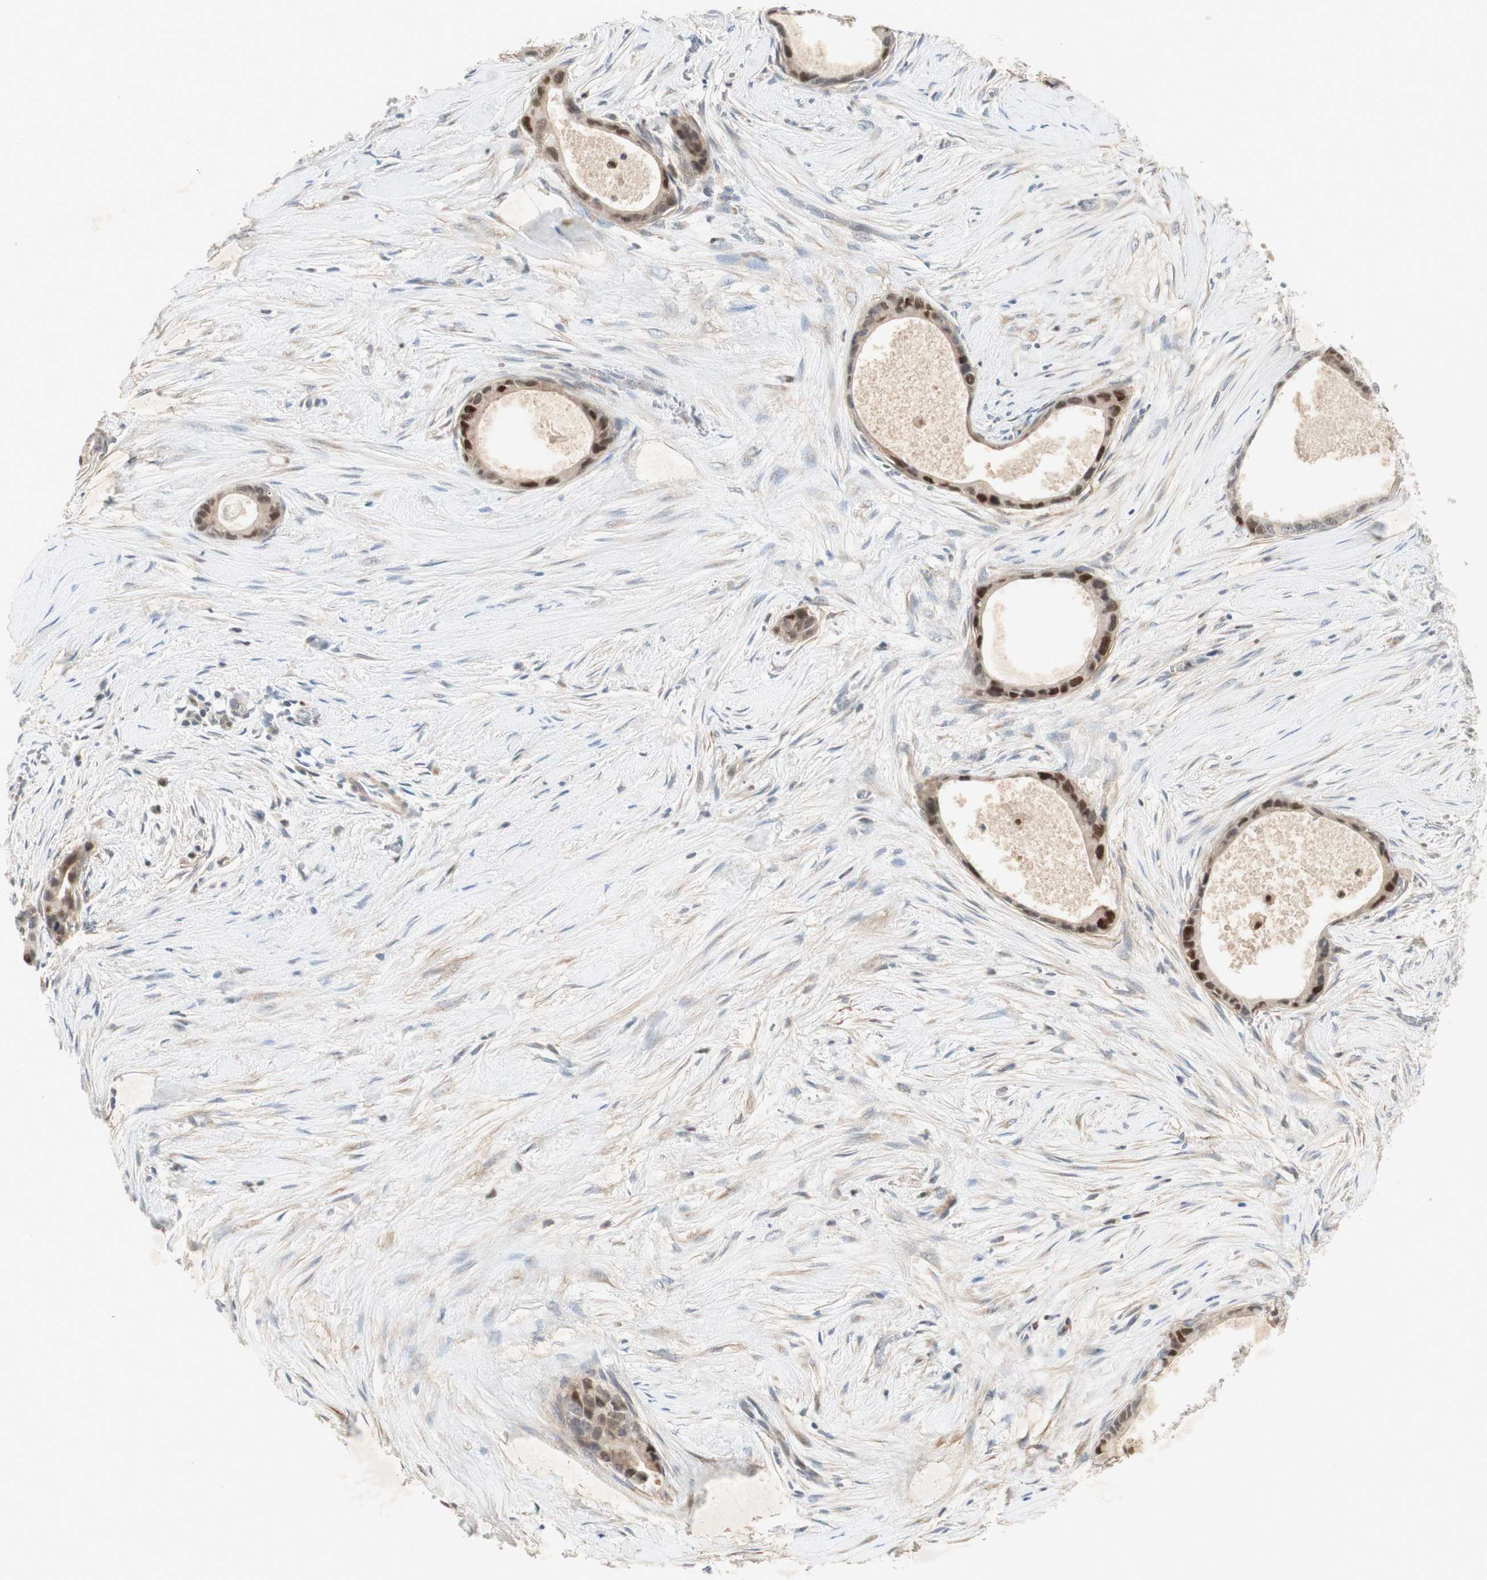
{"staining": {"intensity": "moderate", "quantity": ">75%", "location": "nuclear"}, "tissue": "liver cancer", "cell_type": "Tumor cells", "image_type": "cancer", "snomed": [{"axis": "morphology", "description": "Cholangiocarcinoma"}, {"axis": "topography", "description": "Liver"}], "caption": "Immunohistochemistry (DAB) staining of cholangiocarcinoma (liver) displays moderate nuclear protein staining in about >75% of tumor cells.", "gene": "RFNG", "patient": {"sex": "female", "age": 55}}